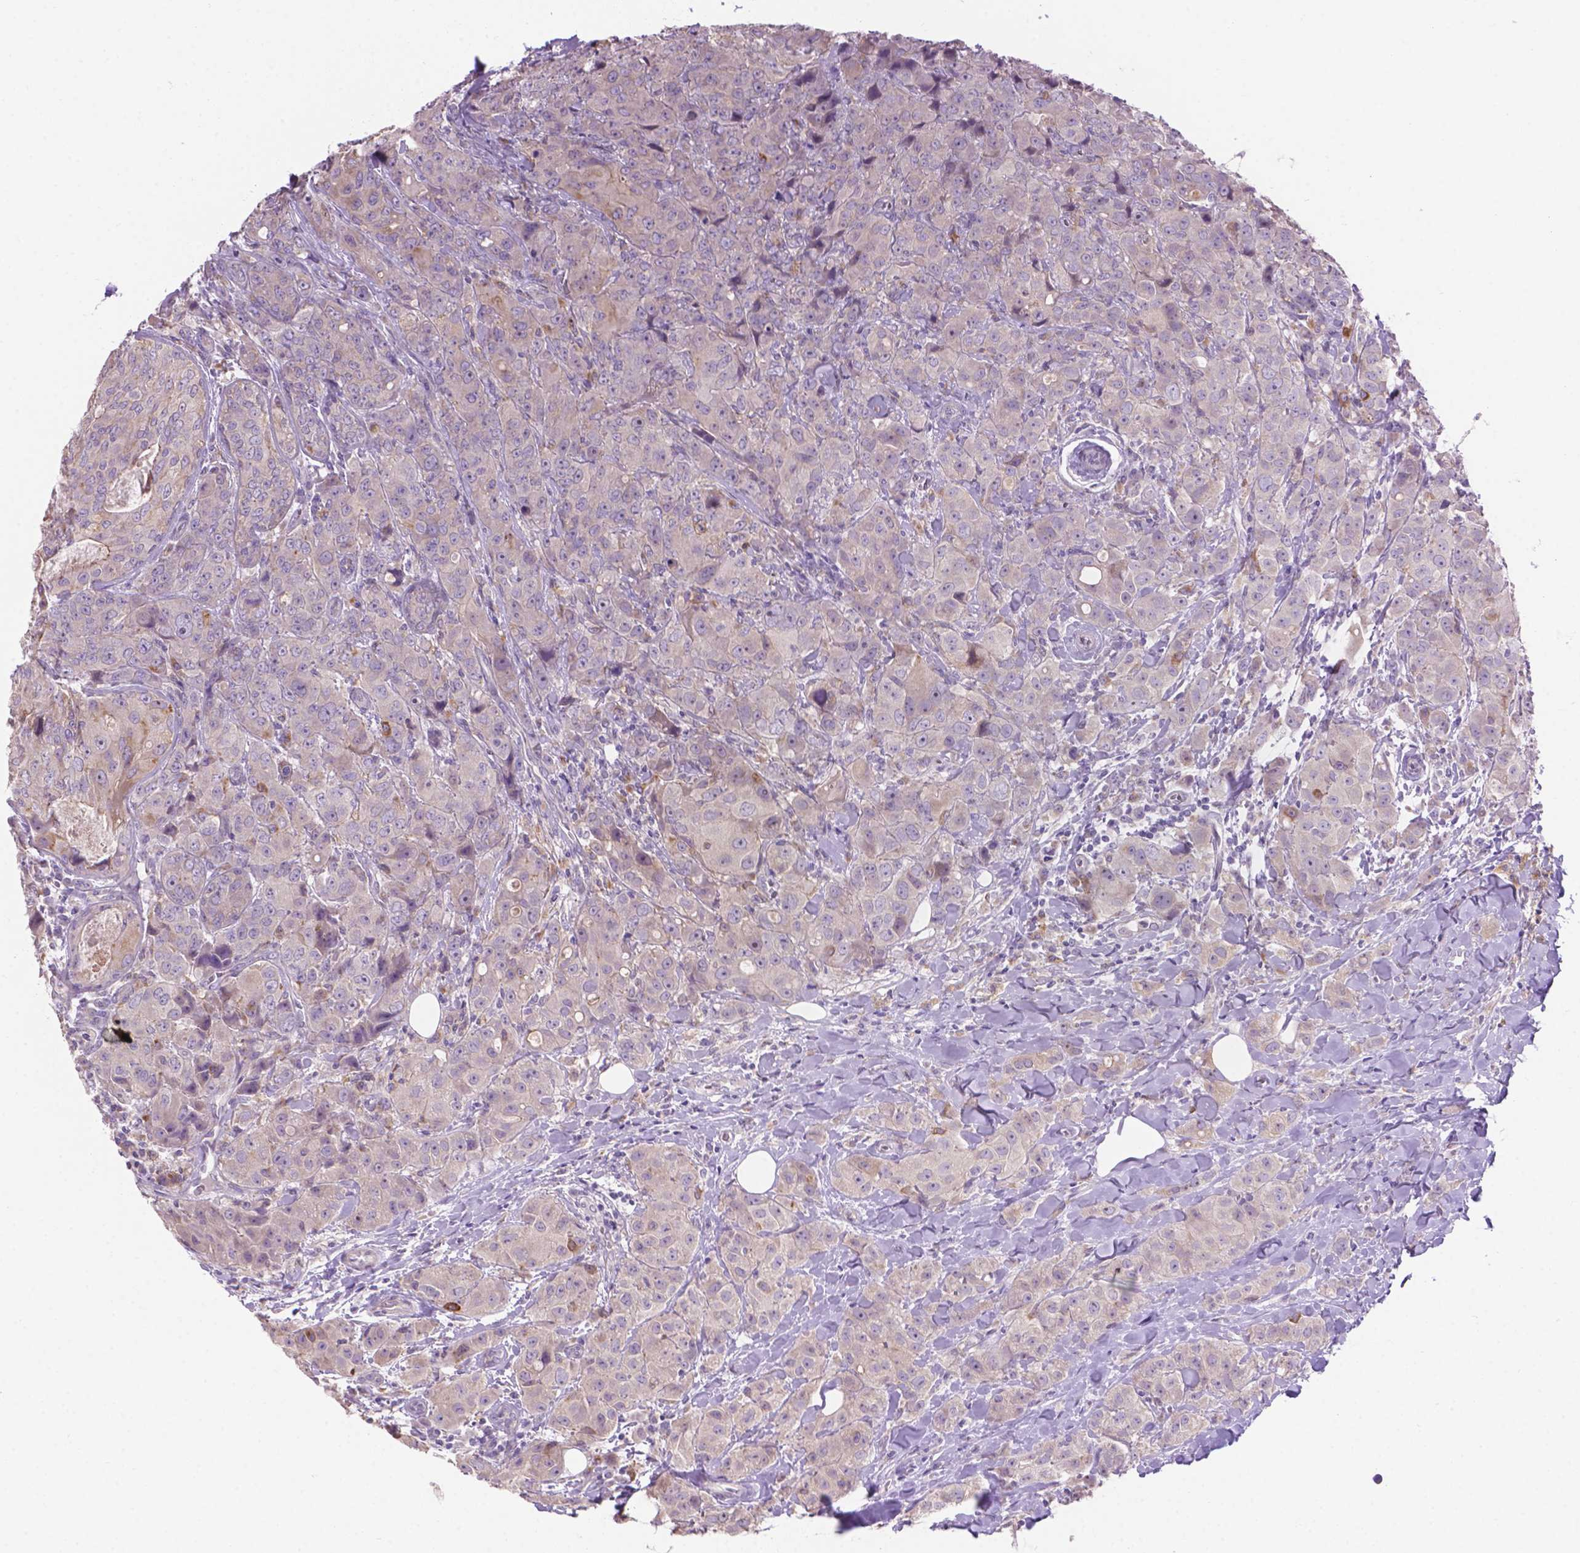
{"staining": {"intensity": "negative", "quantity": "none", "location": "none"}, "tissue": "breast cancer", "cell_type": "Tumor cells", "image_type": "cancer", "snomed": [{"axis": "morphology", "description": "Duct carcinoma"}, {"axis": "topography", "description": "Breast"}], "caption": "Immunohistochemistry (IHC) micrograph of invasive ductal carcinoma (breast) stained for a protein (brown), which reveals no expression in tumor cells.", "gene": "CDH7", "patient": {"sex": "female", "age": 43}}